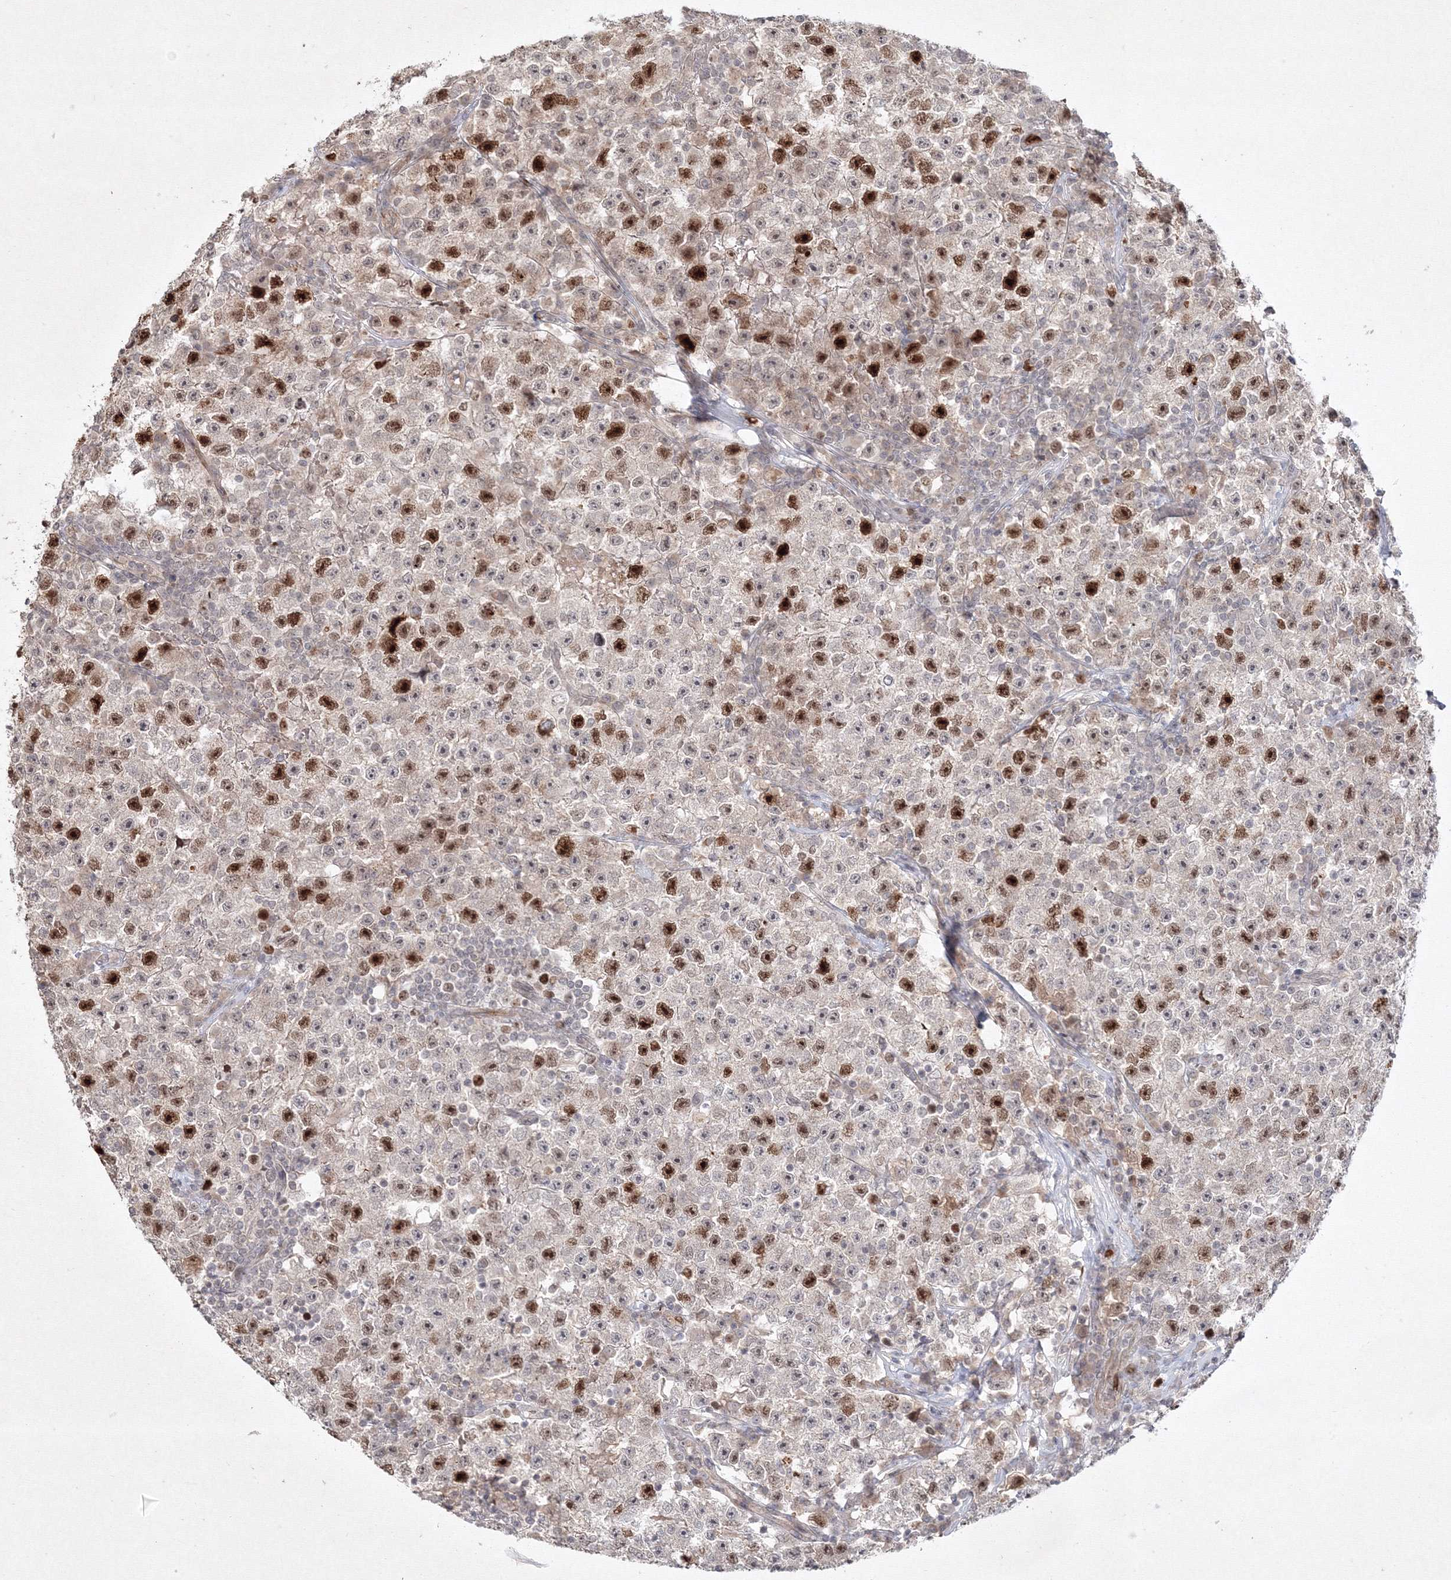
{"staining": {"intensity": "strong", "quantity": "25%-75%", "location": "nuclear"}, "tissue": "testis cancer", "cell_type": "Tumor cells", "image_type": "cancer", "snomed": [{"axis": "morphology", "description": "Seminoma, NOS"}, {"axis": "topography", "description": "Testis"}], "caption": "The immunohistochemical stain highlights strong nuclear expression in tumor cells of testis cancer (seminoma) tissue. The staining was performed using DAB (3,3'-diaminobenzidine) to visualize the protein expression in brown, while the nuclei were stained in blue with hematoxylin (Magnification: 20x).", "gene": "KIF20A", "patient": {"sex": "male", "age": 22}}